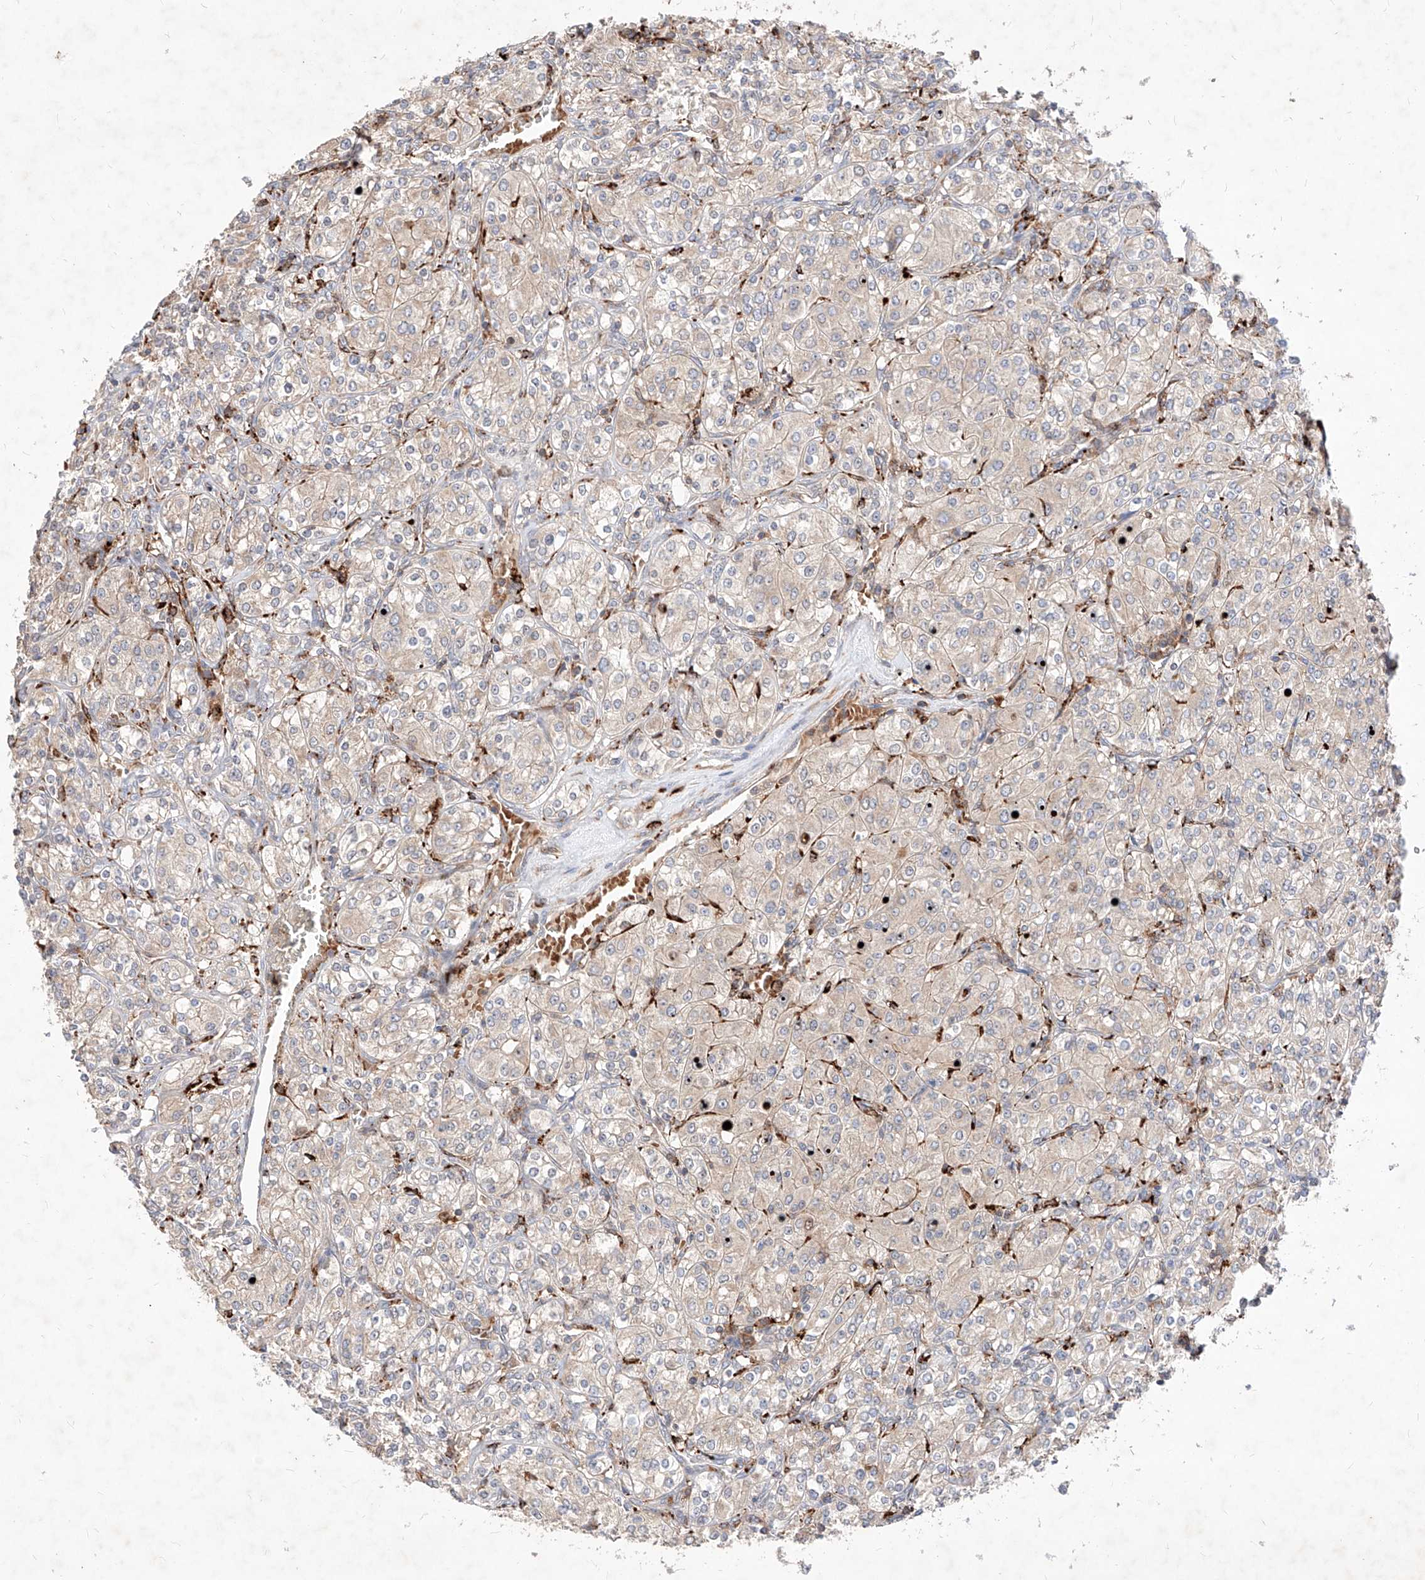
{"staining": {"intensity": "weak", "quantity": "<25%", "location": "cytoplasmic/membranous"}, "tissue": "renal cancer", "cell_type": "Tumor cells", "image_type": "cancer", "snomed": [{"axis": "morphology", "description": "Adenocarcinoma, NOS"}, {"axis": "topography", "description": "Kidney"}], "caption": "A micrograph of human renal cancer is negative for staining in tumor cells.", "gene": "TSNAX", "patient": {"sex": "male", "age": 77}}